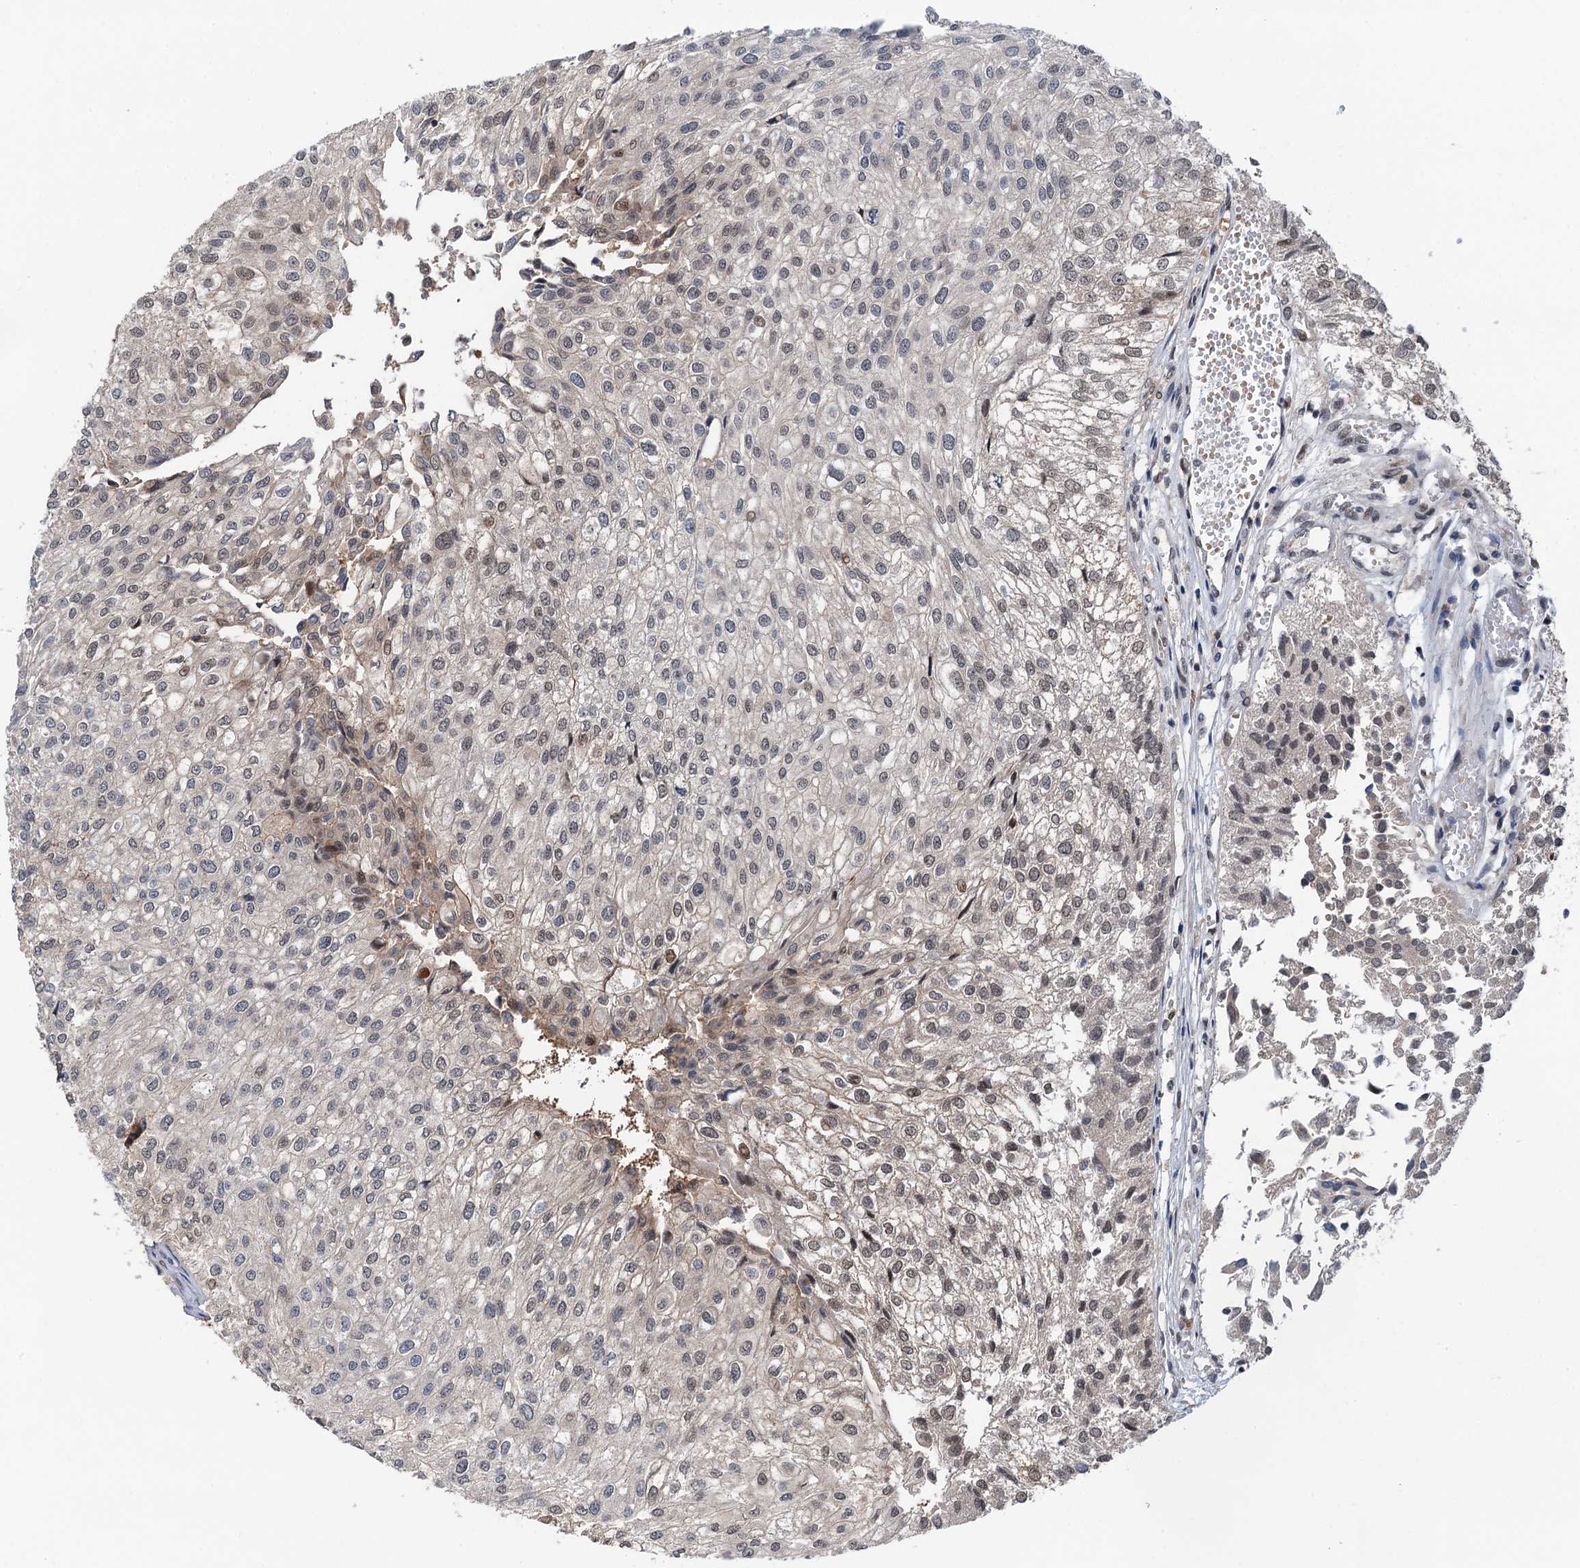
{"staining": {"intensity": "weak", "quantity": "<25%", "location": "nuclear"}, "tissue": "urothelial cancer", "cell_type": "Tumor cells", "image_type": "cancer", "snomed": [{"axis": "morphology", "description": "Urothelial carcinoma, Low grade"}, {"axis": "topography", "description": "Urinary bladder"}], "caption": "Human low-grade urothelial carcinoma stained for a protein using immunohistochemistry demonstrates no positivity in tumor cells.", "gene": "ZNF609", "patient": {"sex": "female", "age": 89}}